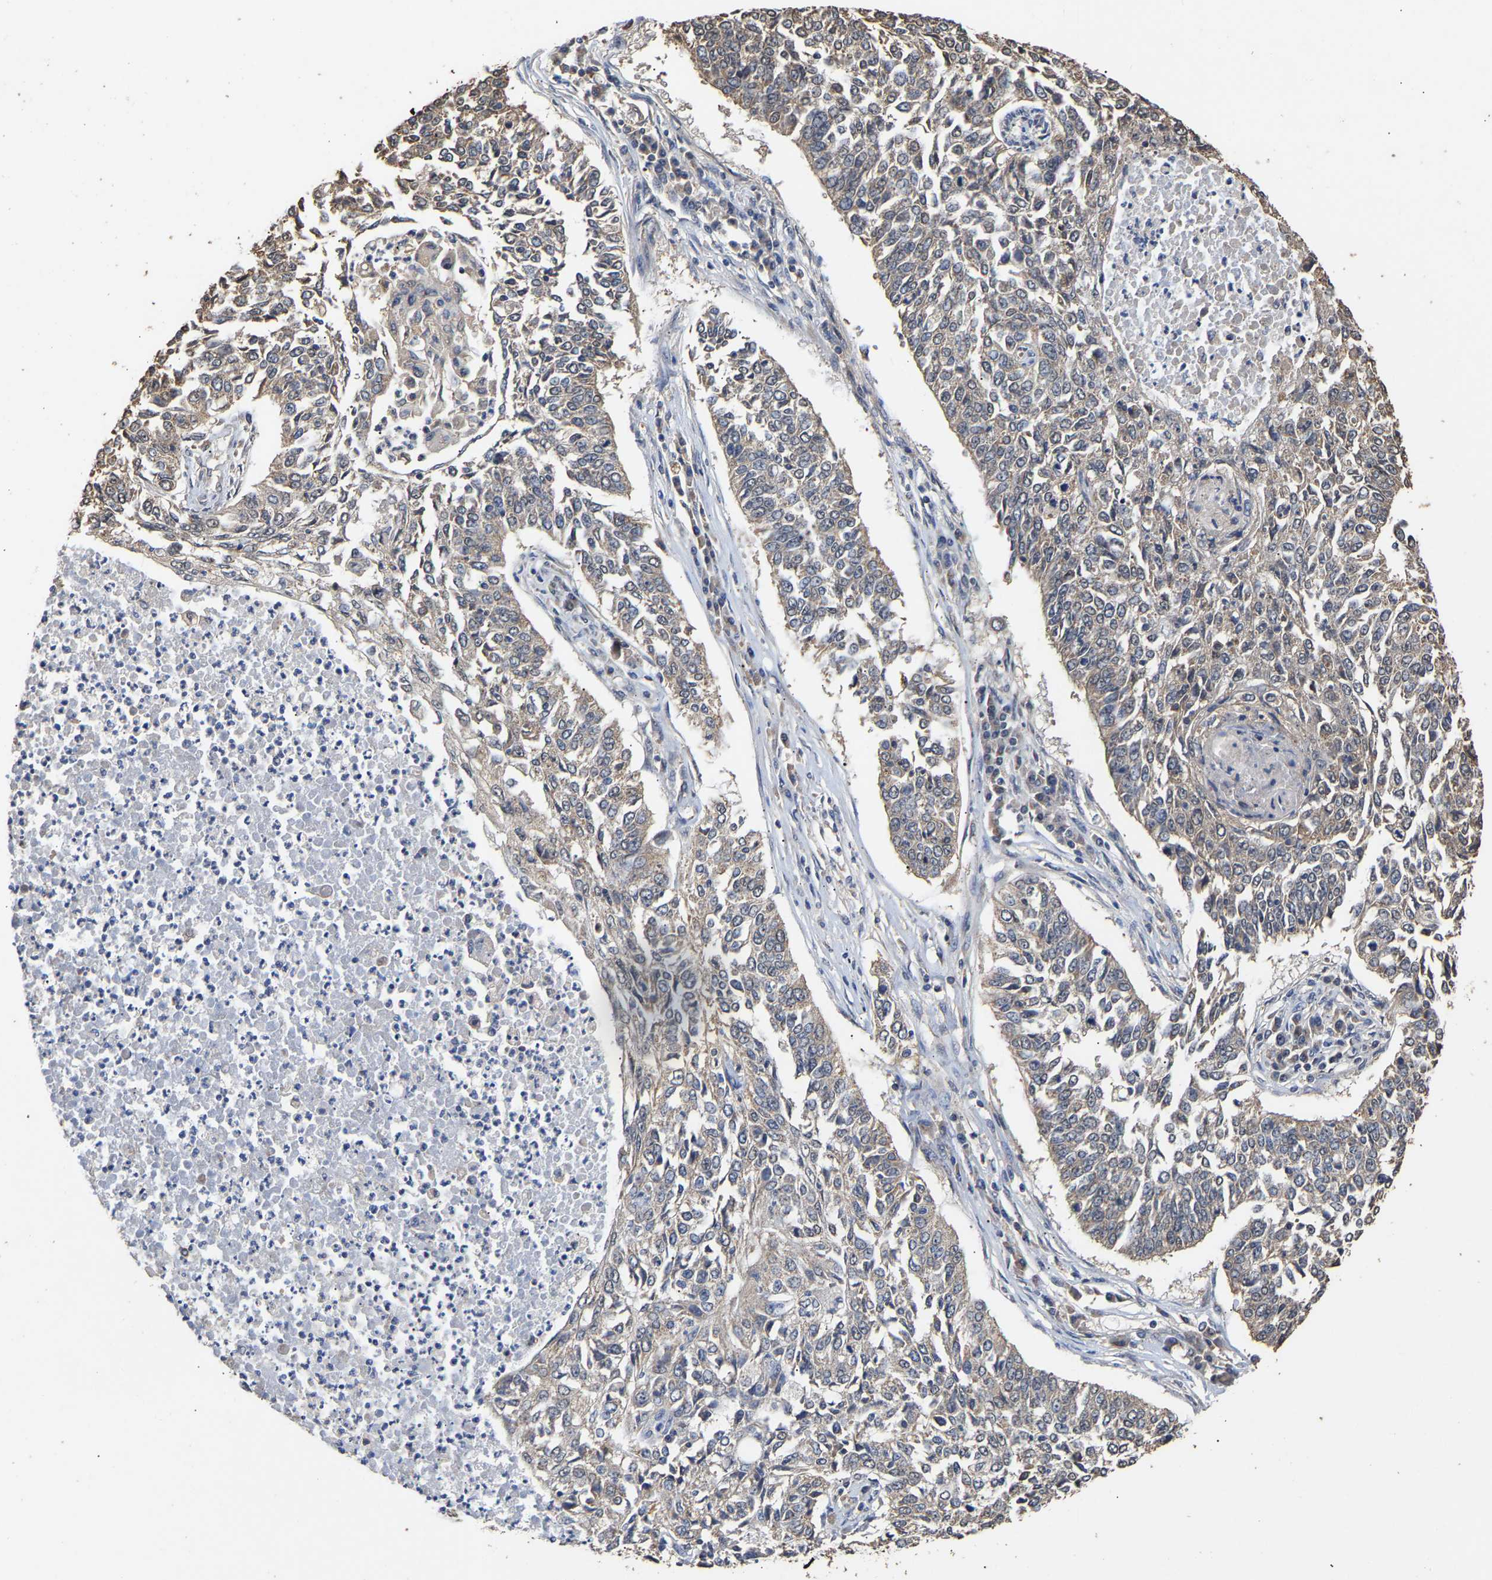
{"staining": {"intensity": "weak", "quantity": ">75%", "location": "cytoplasmic/membranous"}, "tissue": "lung cancer", "cell_type": "Tumor cells", "image_type": "cancer", "snomed": [{"axis": "morphology", "description": "Normal tissue, NOS"}, {"axis": "morphology", "description": "Squamous cell carcinoma, NOS"}, {"axis": "topography", "description": "Cartilage tissue"}, {"axis": "topography", "description": "Bronchus"}, {"axis": "topography", "description": "Lung"}], "caption": "Lung cancer stained with DAB (3,3'-diaminobenzidine) immunohistochemistry displays low levels of weak cytoplasmic/membranous staining in approximately >75% of tumor cells.", "gene": "ZNF26", "patient": {"sex": "female", "age": 49}}